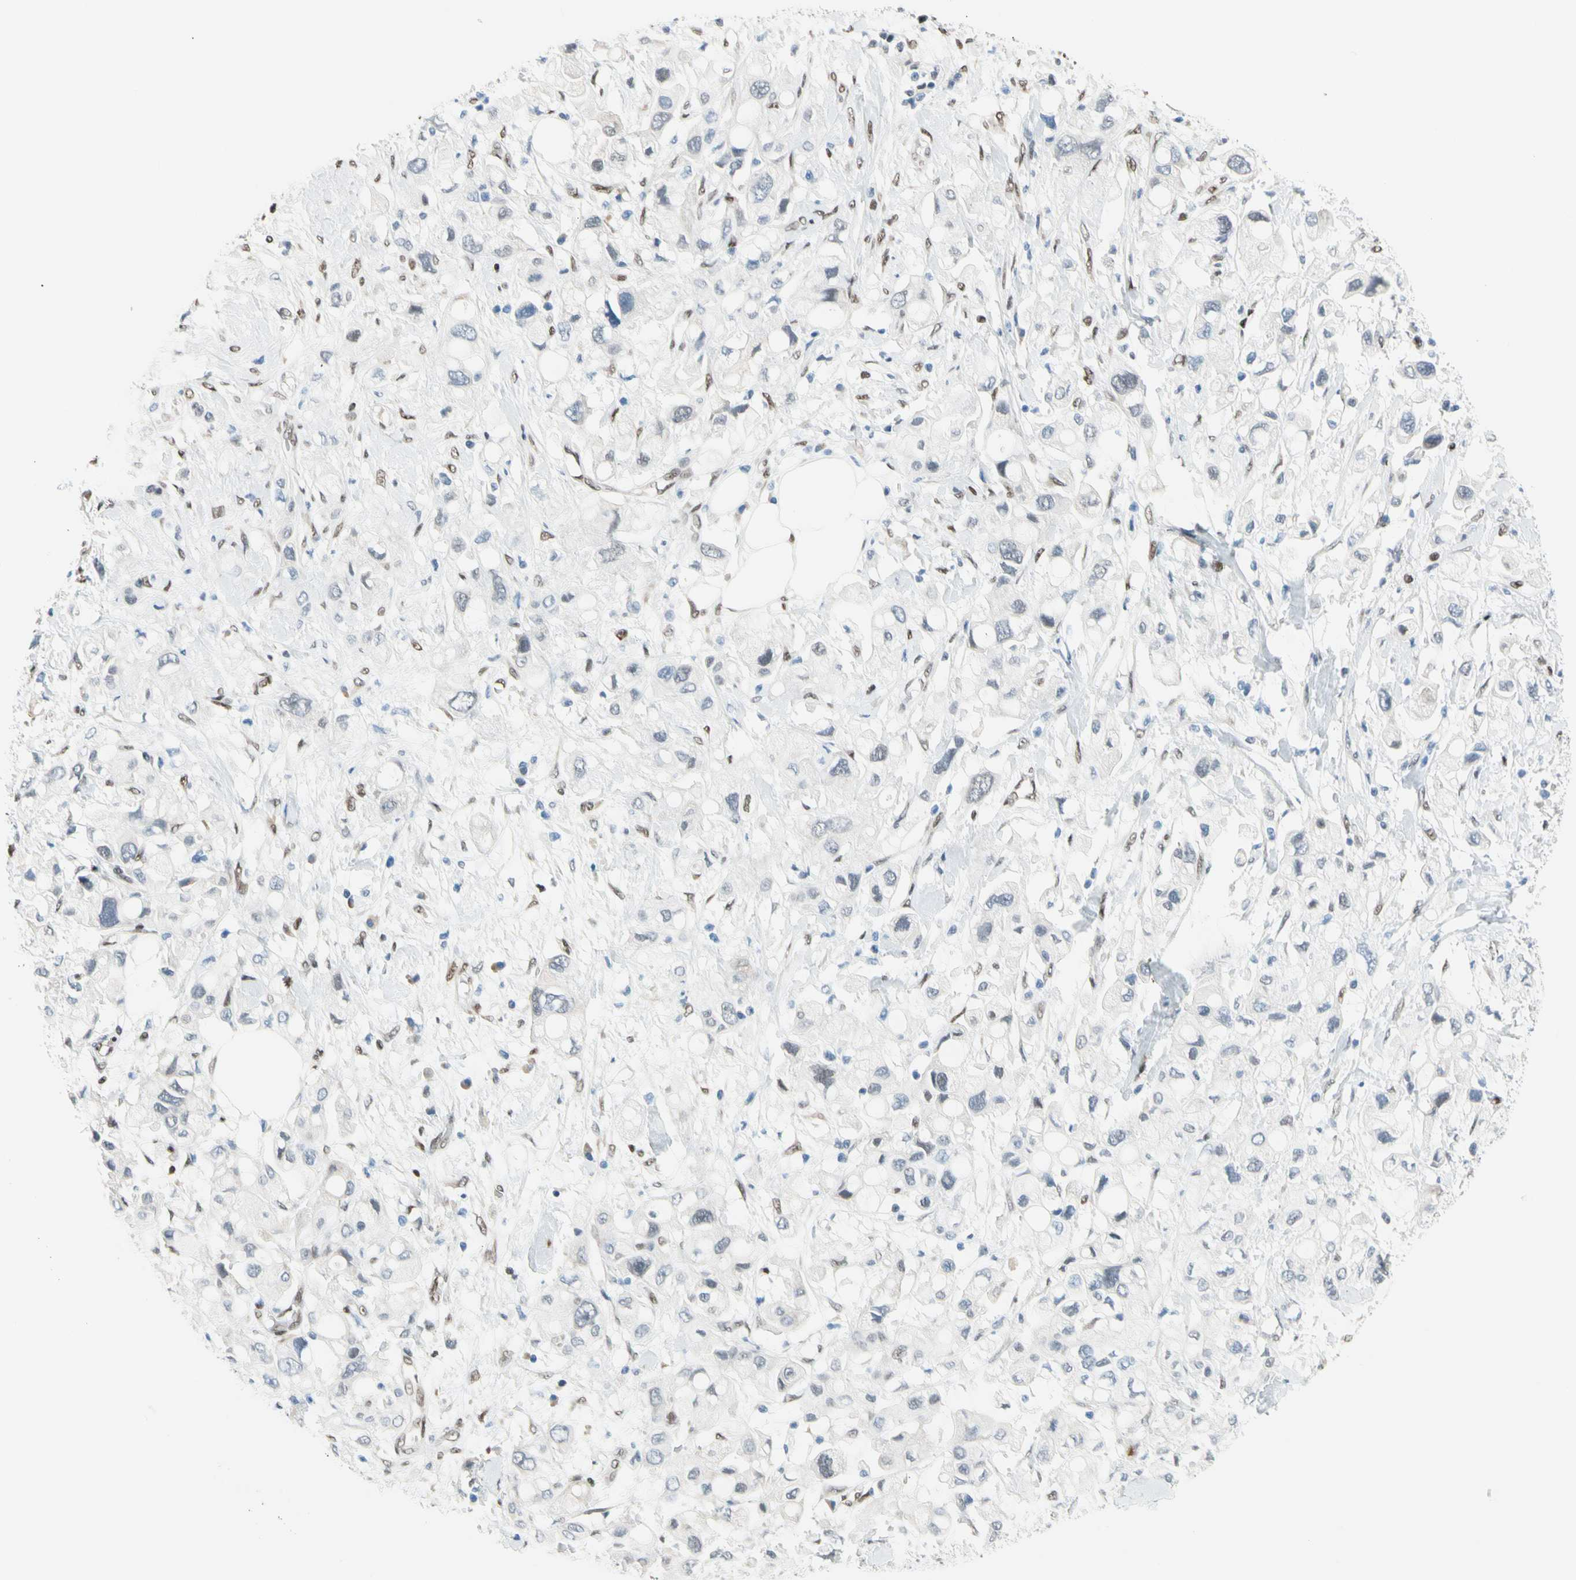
{"staining": {"intensity": "negative", "quantity": "none", "location": "none"}, "tissue": "pancreatic cancer", "cell_type": "Tumor cells", "image_type": "cancer", "snomed": [{"axis": "morphology", "description": "Adenocarcinoma, NOS"}, {"axis": "topography", "description": "Pancreas"}], "caption": "Photomicrograph shows no significant protein staining in tumor cells of adenocarcinoma (pancreatic).", "gene": "NFIA", "patient": {"sex": "female", "age": 56}}